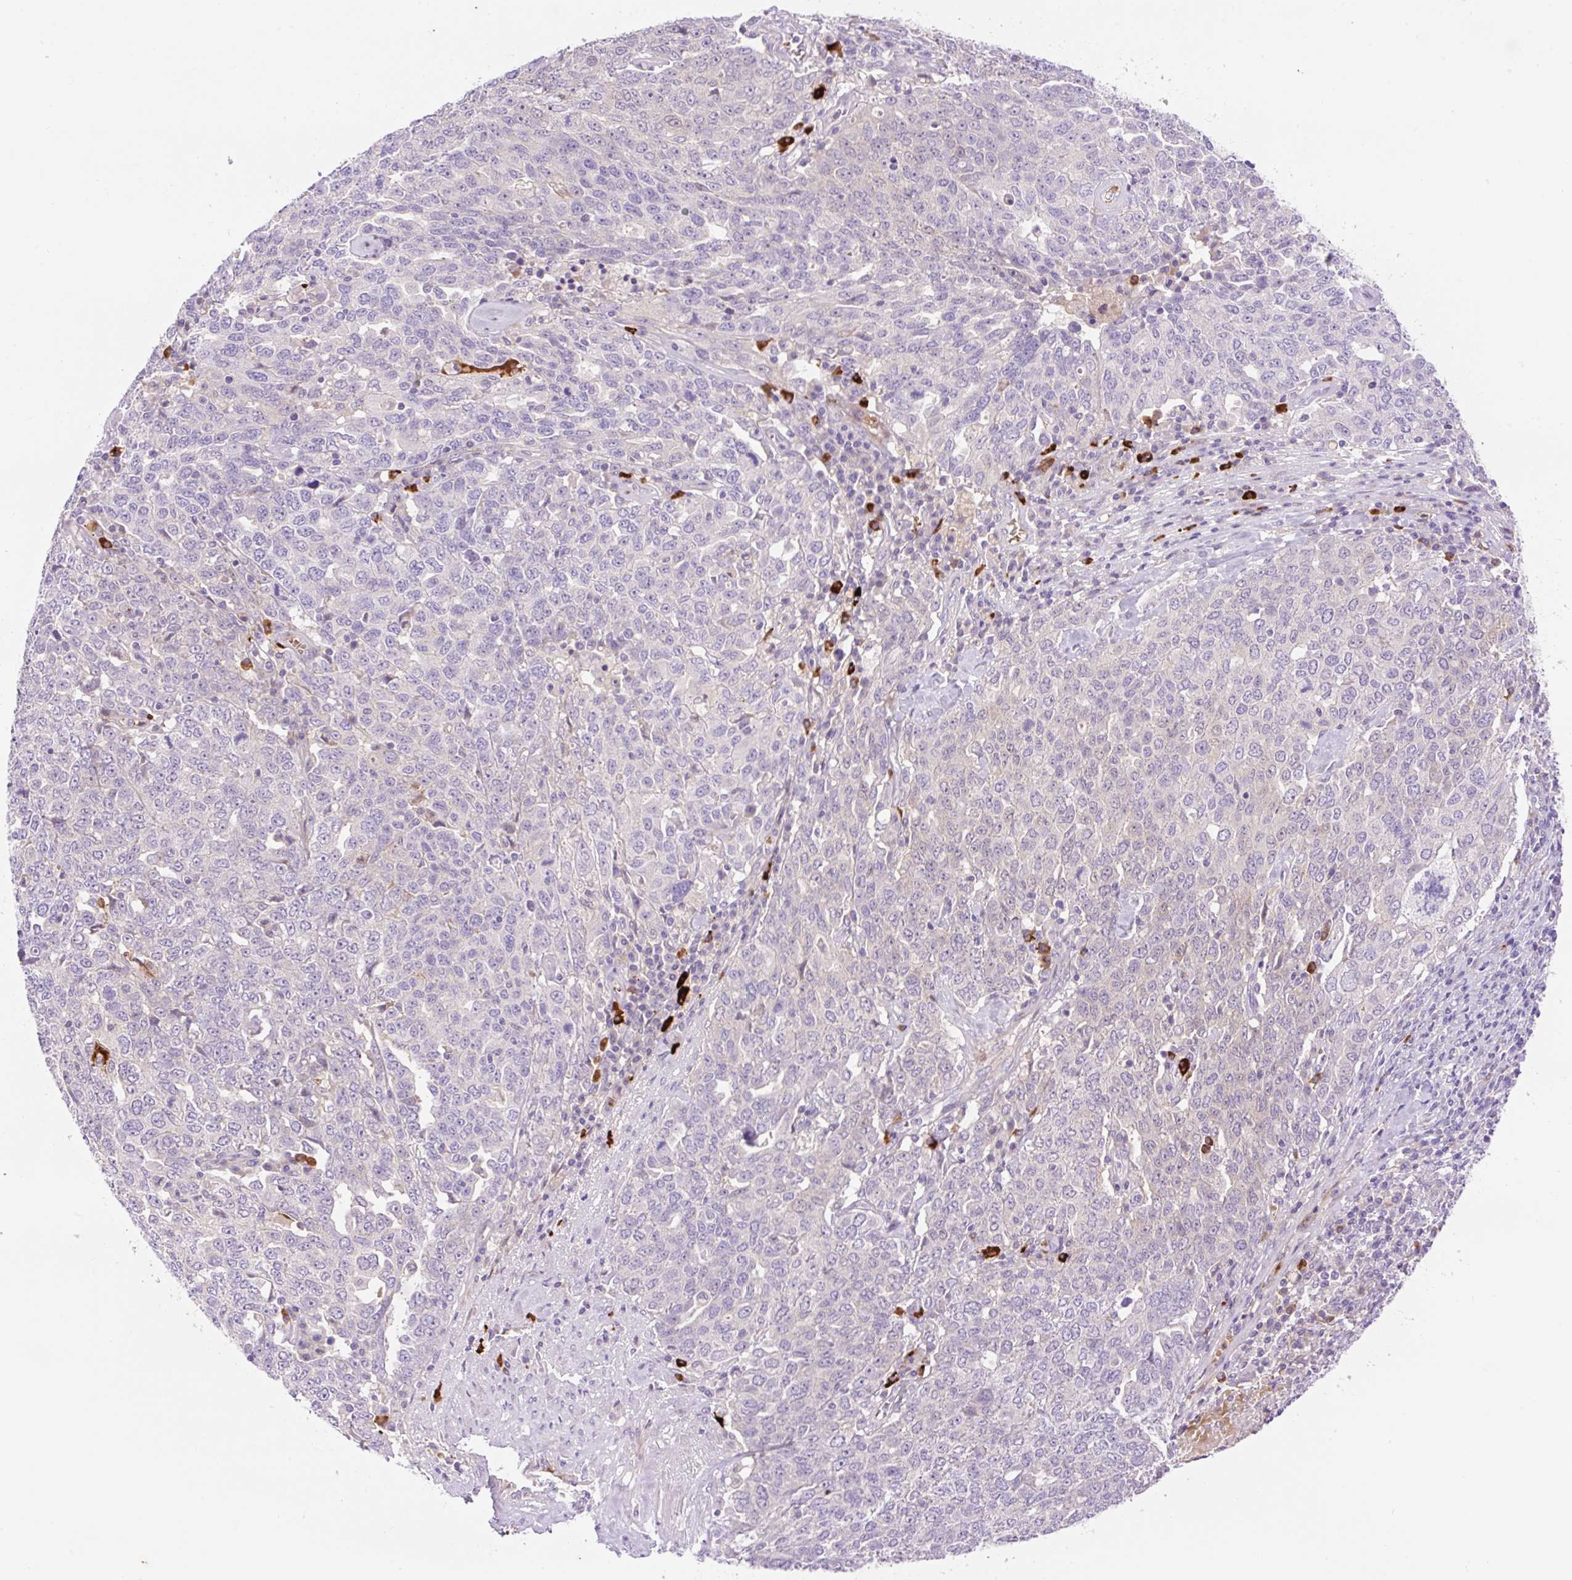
{"staining": {"intensity": "negative", "quantity": "none", "location": "none"}, "tissue": "ovarian cancer", "cell_type": "Tumor cells", "image_type": "cancer", "snomed": [{"axis": "morphology", "description": "Carcinoma, endometroid"}, {"axis": "topography", "description": "Ovary"}], "caption": "Photomicrograph shows no protein expression in tumor cells of ovarian cancer (endometroid carcinoma) tissue.", "gene": "LHFPL5", "patient": {"sex": "female", "age": 62}}